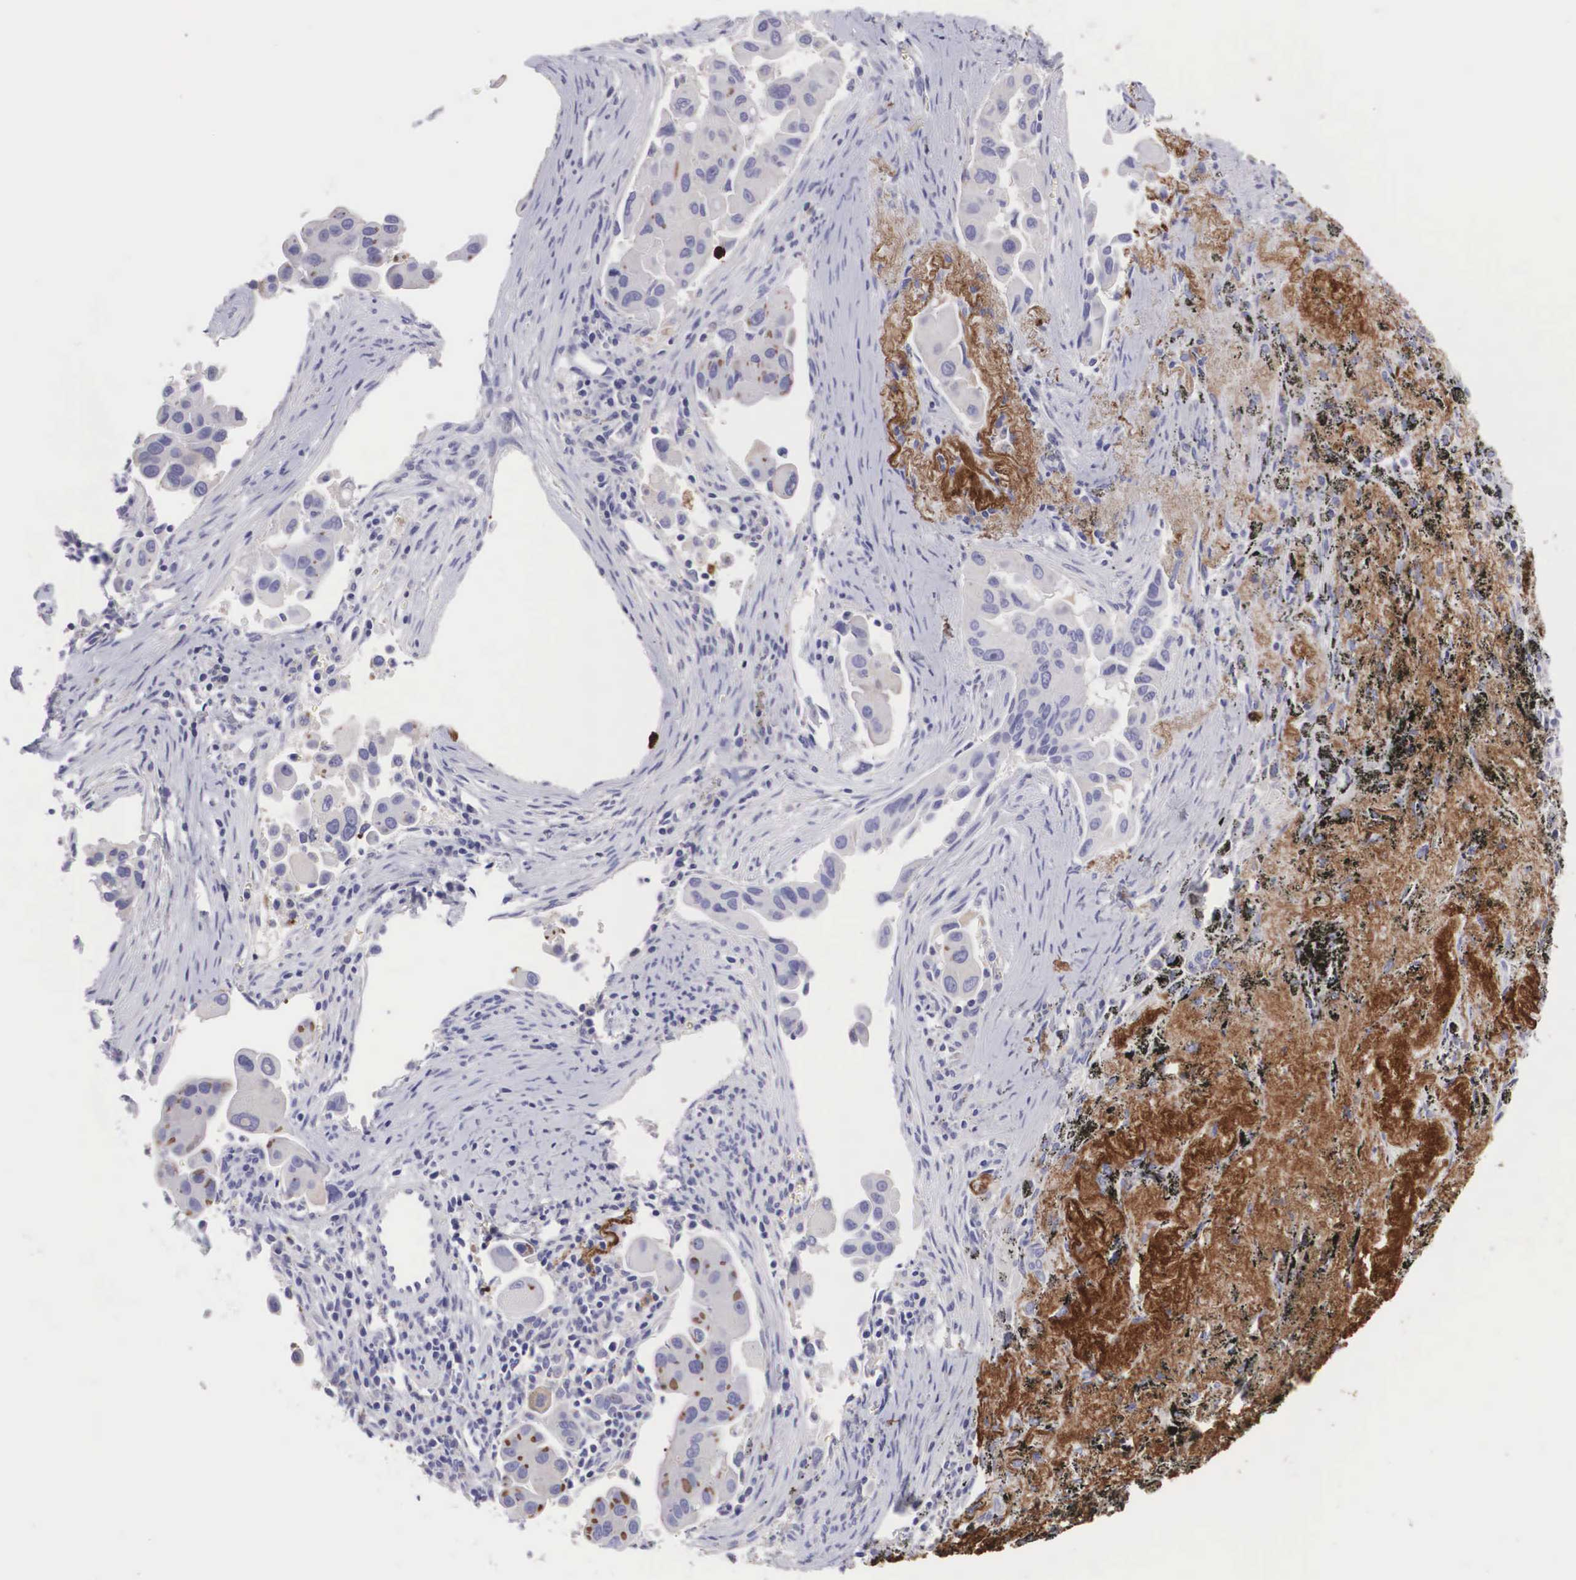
{"staining": {"intensity": "negative", "quantity": "none", "location": "none"}, "tissue": "lung cancer", "cell_type": "Tumor cells", "image_type": "cancer", "snomed": [{"axis": "morphology", "description": "Adenocarcinoma, NOS"}, {"axis": "topography", "description": "Lung"}], "caption": "Micrograph shows no significant protein staining in tumor cells of lung adenocarcinoma.", "gene": "CLU", "patient": {"sex": "male", "age": 68}}